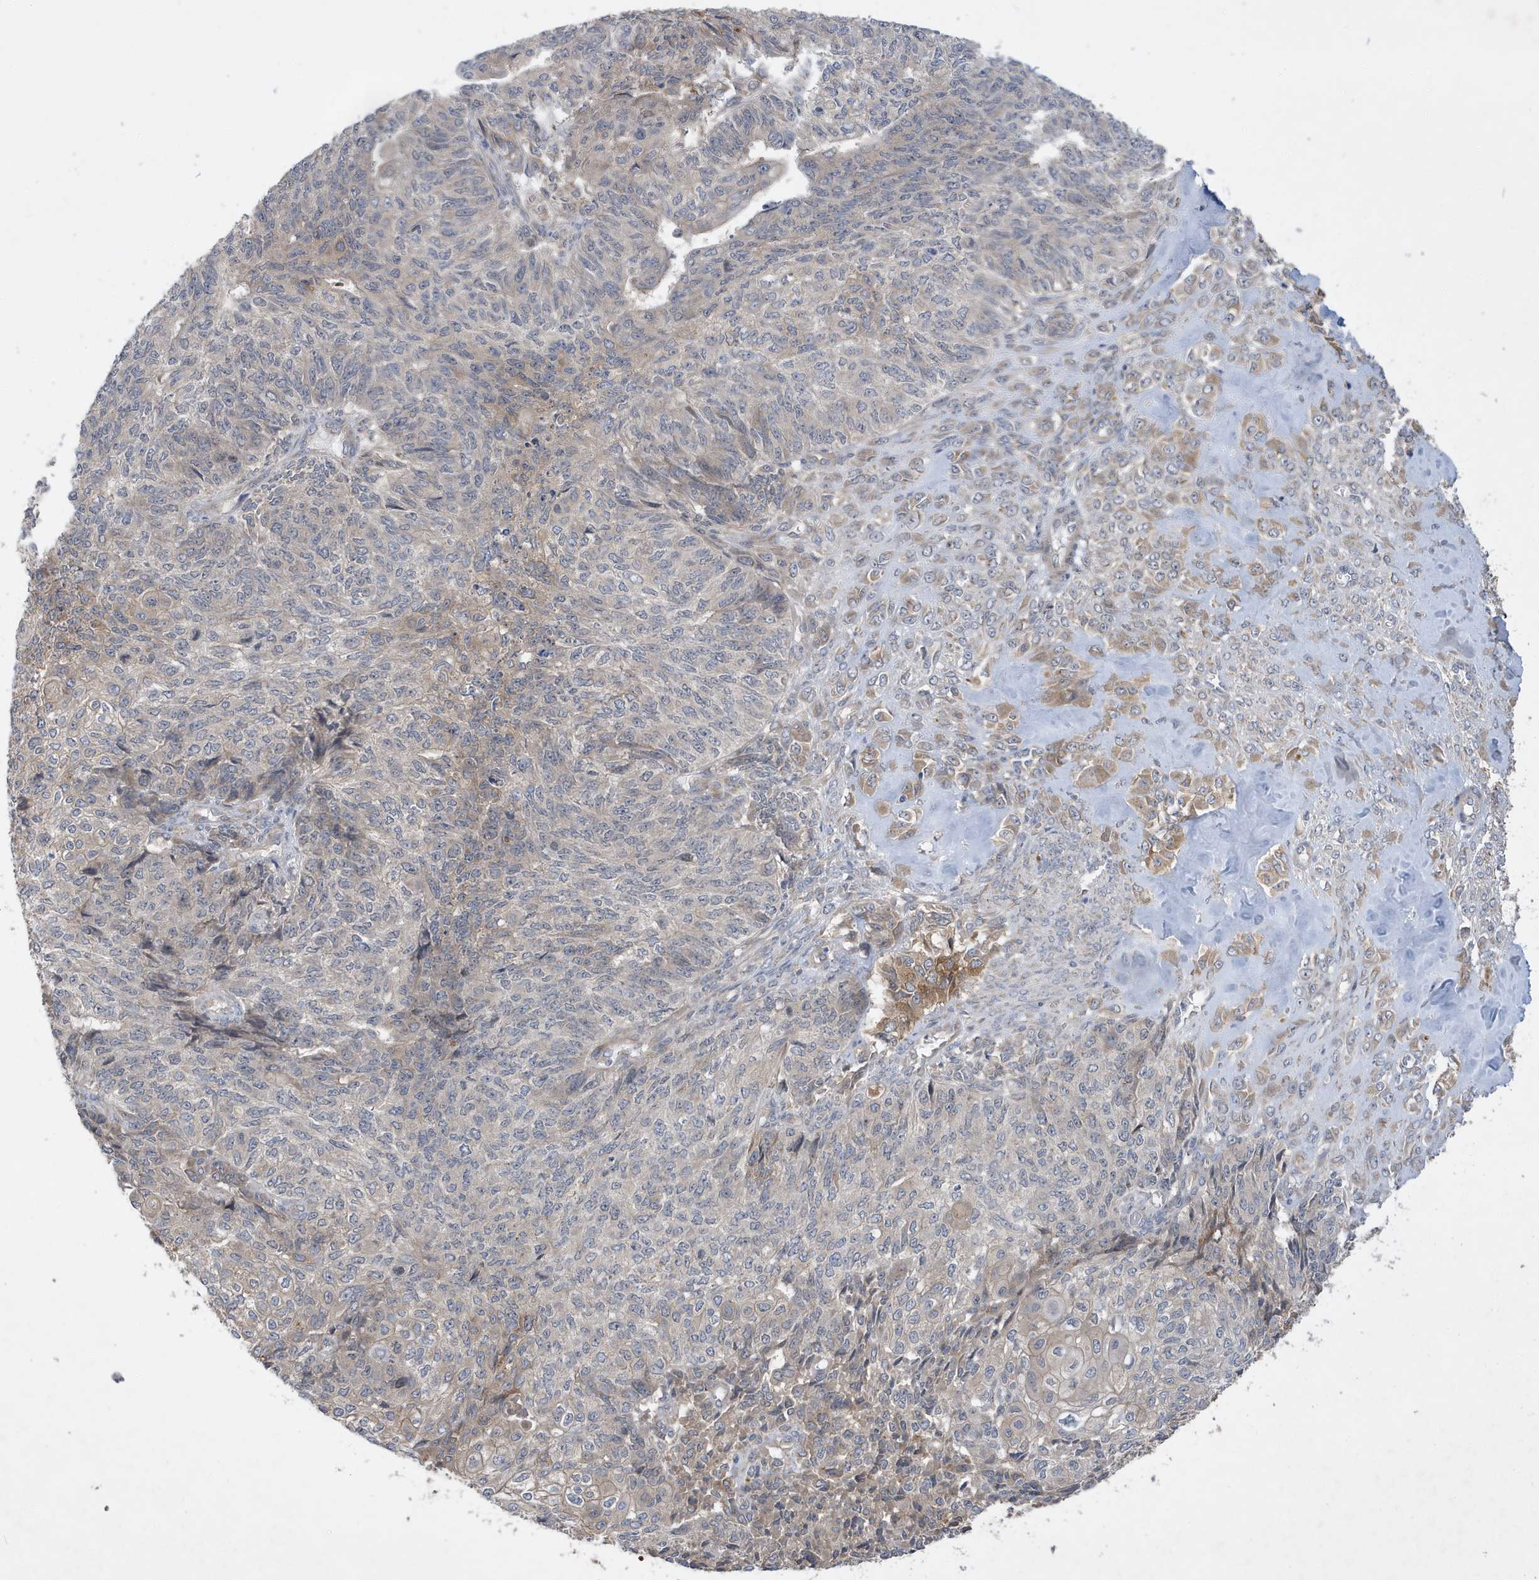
{"staining": {"intensity": "weak", "quantity": "<25%", "location": "cytoplasmic/membranous"}, "tissue": "endometrial cancer", "cell_type": "Tumor cells", "image_type": "cancer", "snomed": [{"axis": "morphology", "description": "Adenocarcinoma, NOS"}, {"axis": "topography", "description": "Endometrium"}], "caption": "The micrograph reveals no staining of tumor cells in endometrial cancer (adenocarcinoma).", "gene": "LAPTM4A", "patient": {"sex": "female", "age": 32}}